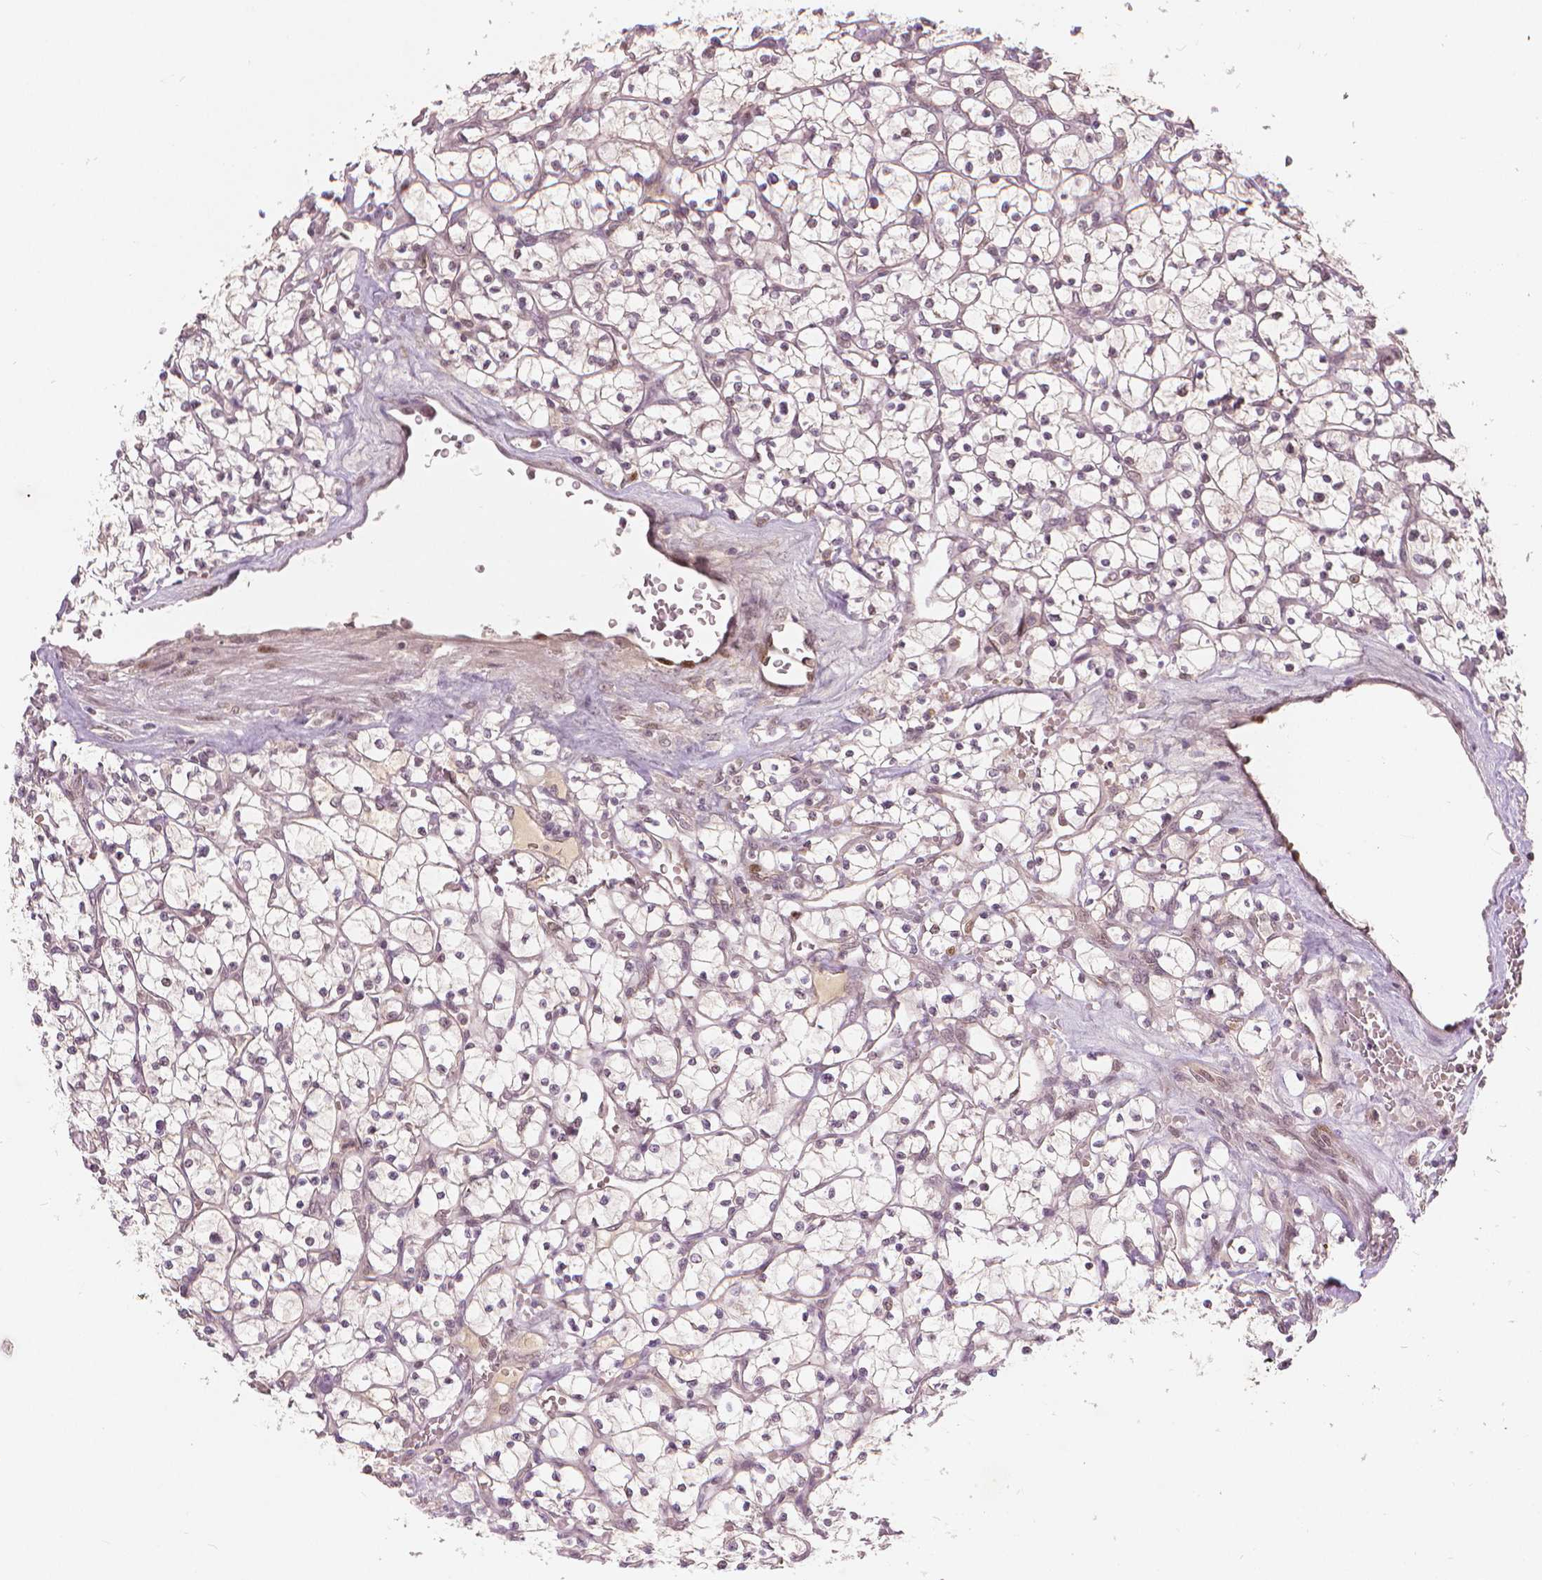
{"staining": {"intensity": "moderate", "quantity": "<25%", "location": "nuclear"}, "tissue": "renal cancer", "cell_type": "Tumor cells", "image_type": "cancer", "snomed": [{"axis": "morphology", "description": "Adenocarcinoma, NOS"}, {"axis": "topography", "description": "Kidney"}], "caption": "Human adenocarcinoma (renal) stained for a protein (brown) reveals moderate nuclear positive expression in about <25% of tumor cells.", "gene": "NSD2", "patient": {"sex": "female", "age": 64}}